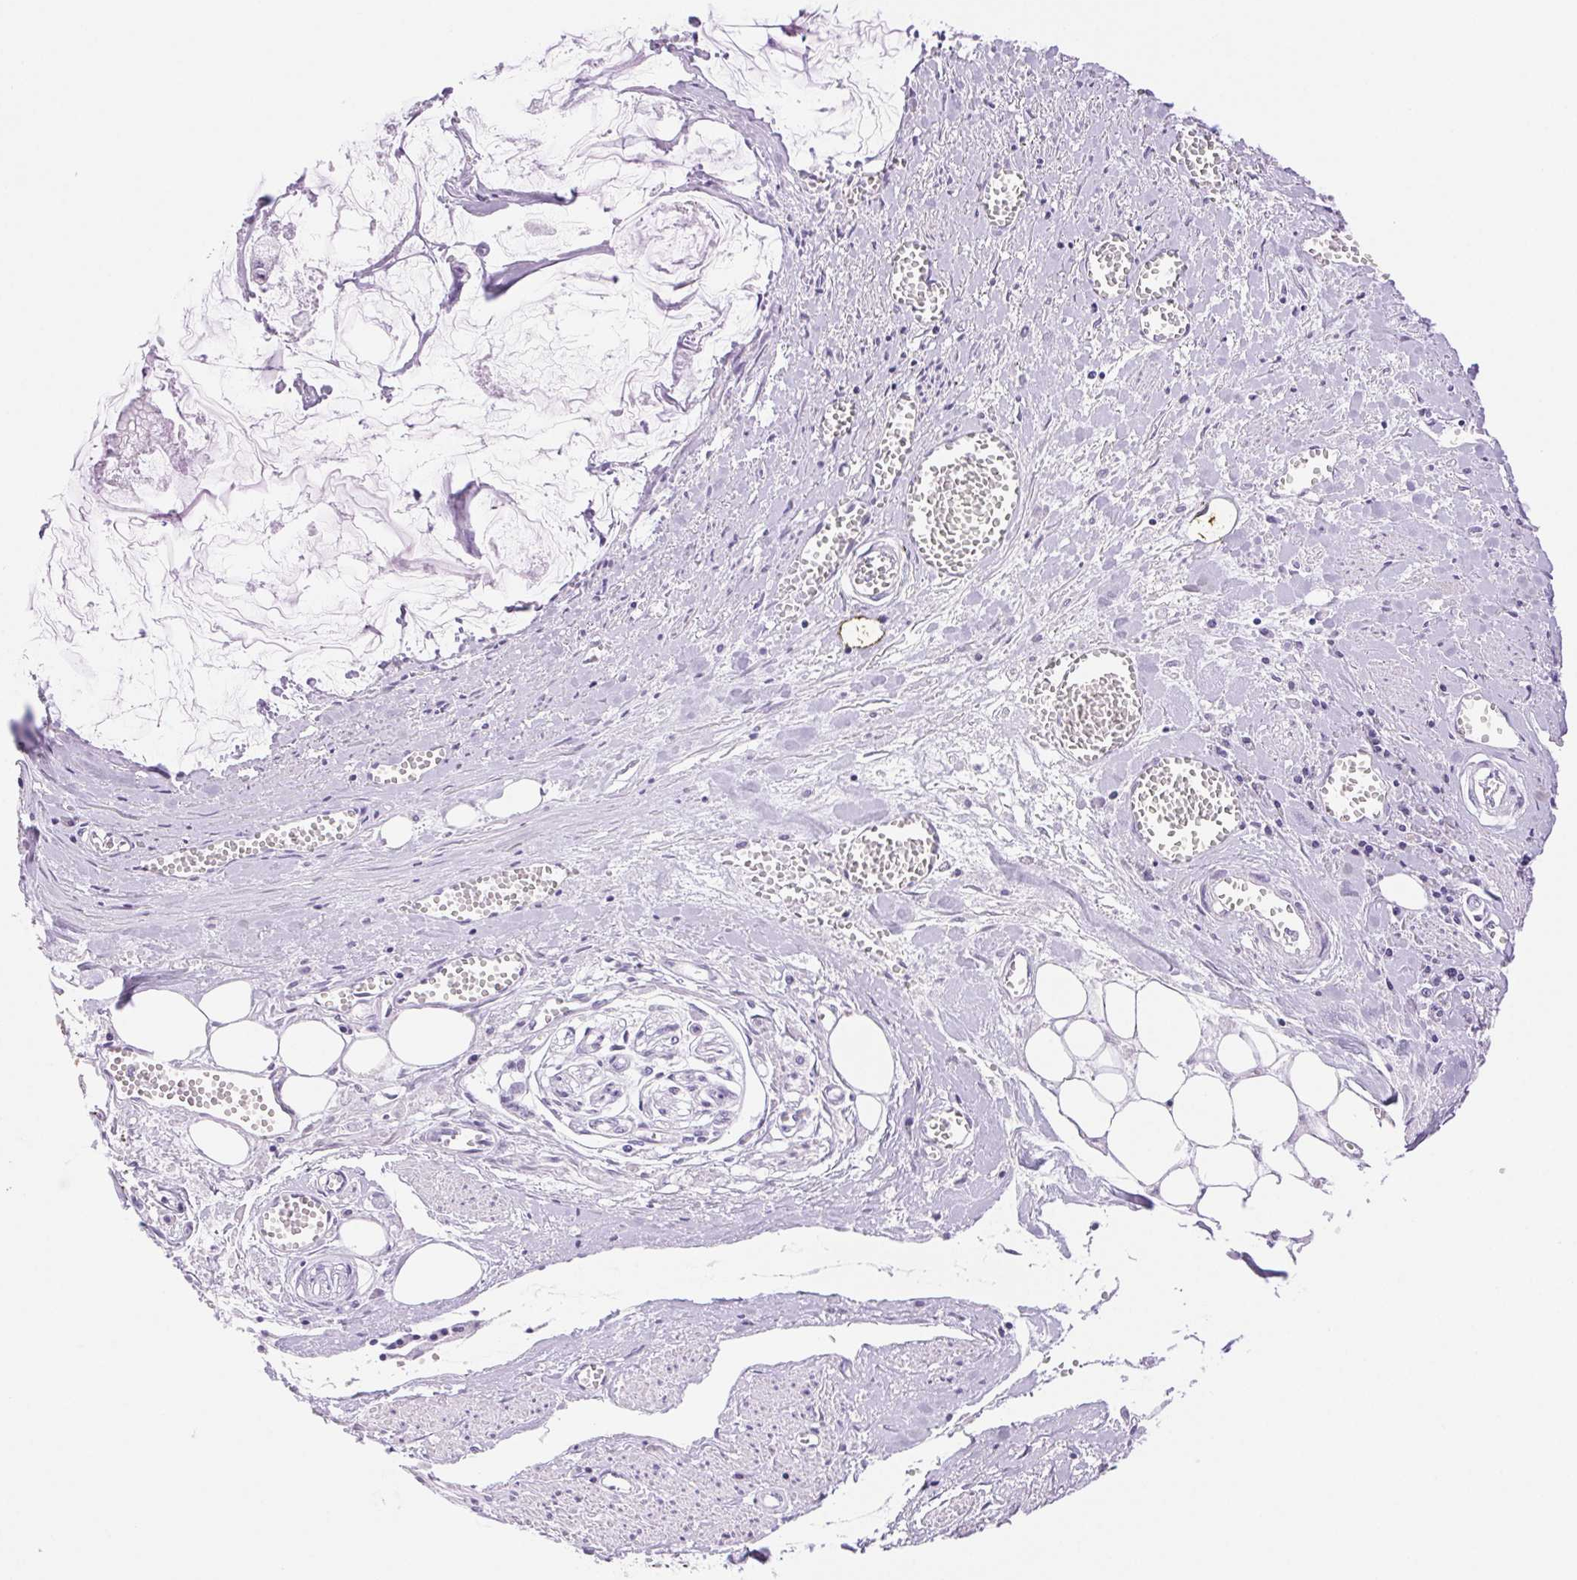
{"staining": {"intensity": "negative", "quantity": "none", "location": "none"}, "tissue": "ovarian cancer", "cell_type": "Tumor cells", "image_type": "cancer", "snomed": [{"axis": "morphology", "description": "Cystadenocarcinoma, mucinous, NOS"}, {"axis": "topography", "description": "Ovary"}], "caption": "Immunohistochemistry photomicrograph of neoplastic tissue: human ovarian cancer (mucinous cystadenocarcinoma) stained with DAB reveals no significant protein staining in tumor cells.", "gene": "SERPINB3", "patient": {"sex": "female", "age": 90}}